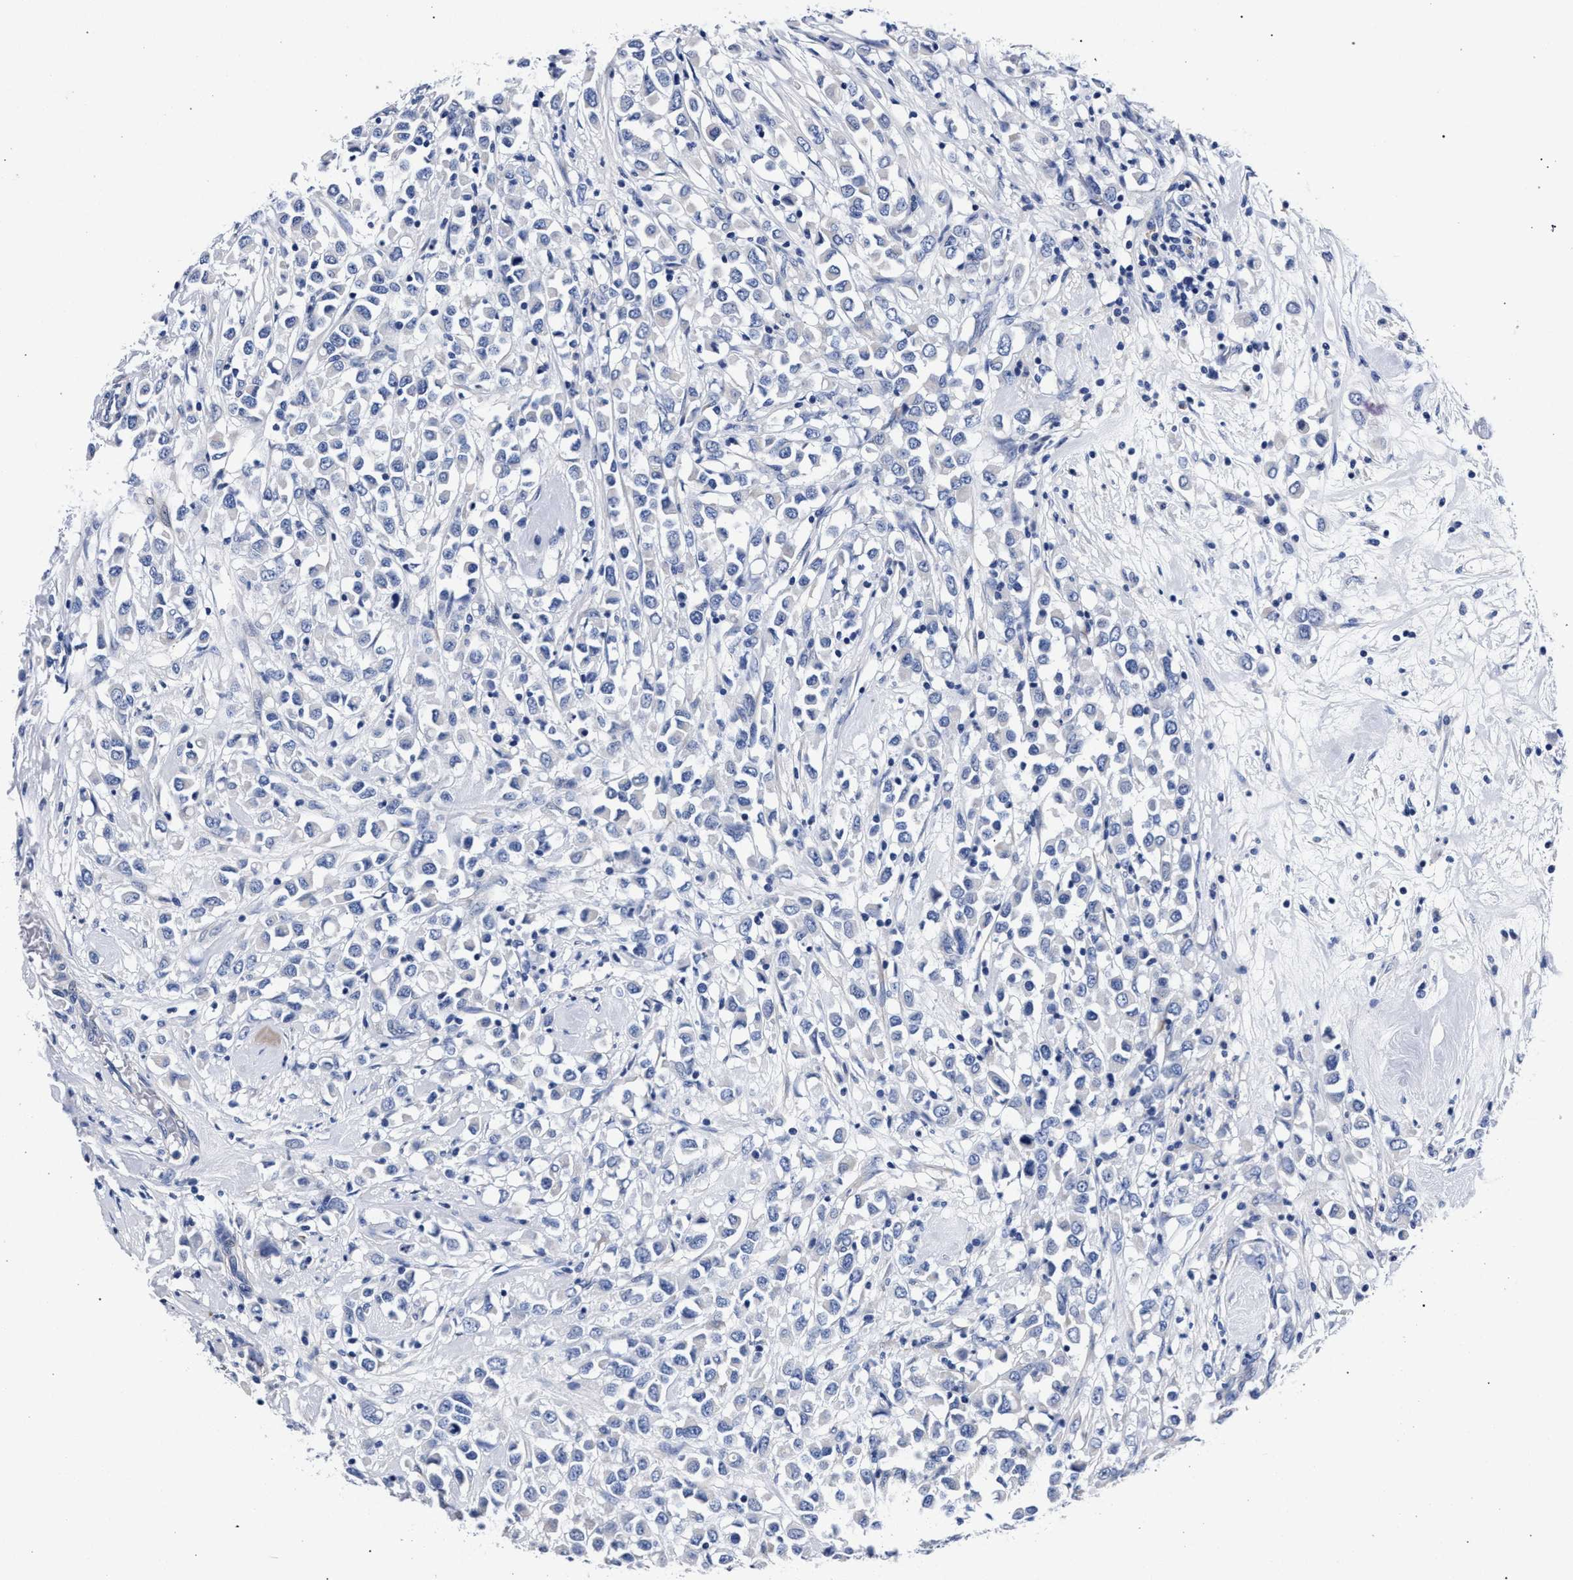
{"staining": {"intensity": "negative", "quantity": "none", "location": "none"}, "tissue": "breast cancer", "cell_type": "Tumor cells", "image_type": "cancer", "snomed": [{"axis": "morphology", "description": "Duct carcinoma"}, {"axis": "topography", "description": "Breast"}], "caption": "A high-resolution image shows immunohistochemistry staining of breast cancer (intraductal carcinoma), which demonstrates no significant expression in tumor cells.", "gene": "AKAP4", "patient": {"sex": "female", "age": 61}}